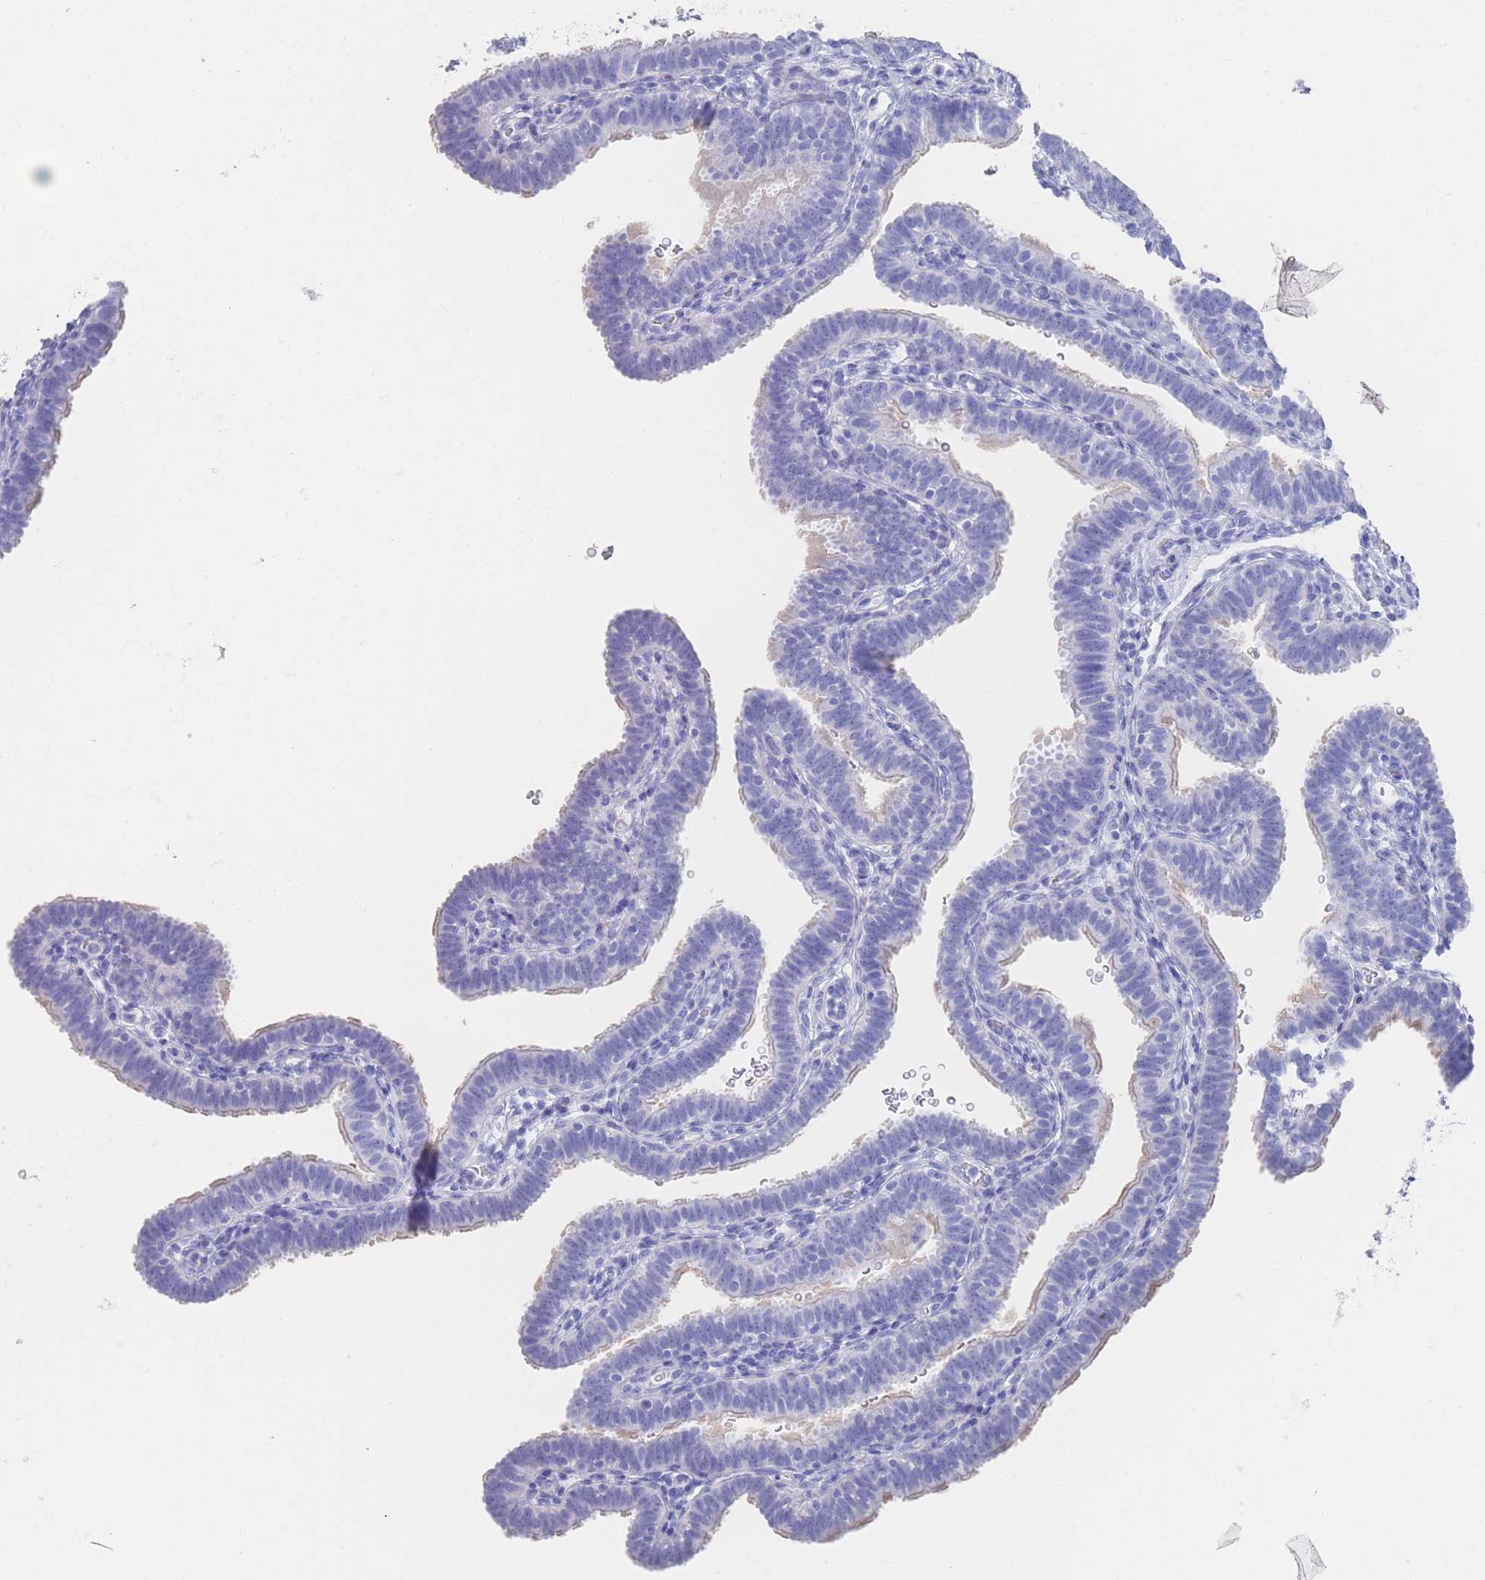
{"staining": {"intensity": "moderate", "quantity": "<25%", "location": "cytoplasmic/membranous"}, "tissue": "fallopian tube", "cell_type": "Glandular cells", "image_type": "normal", "snomed": [{"axis": "morphology", "description": "Normal tissue, NOS"}, {"axis": "topography", "description": "Fallopian tube"}], "caption": "A micrograph showing moderate cytoplasmic/membranous positivity in about <25% of glandular cells in benign fallopian tube, as visualized by brown immunohistochemical staining.", "gene": "LRRC37A2", "patient": {"sex": "female", "age": 41}}